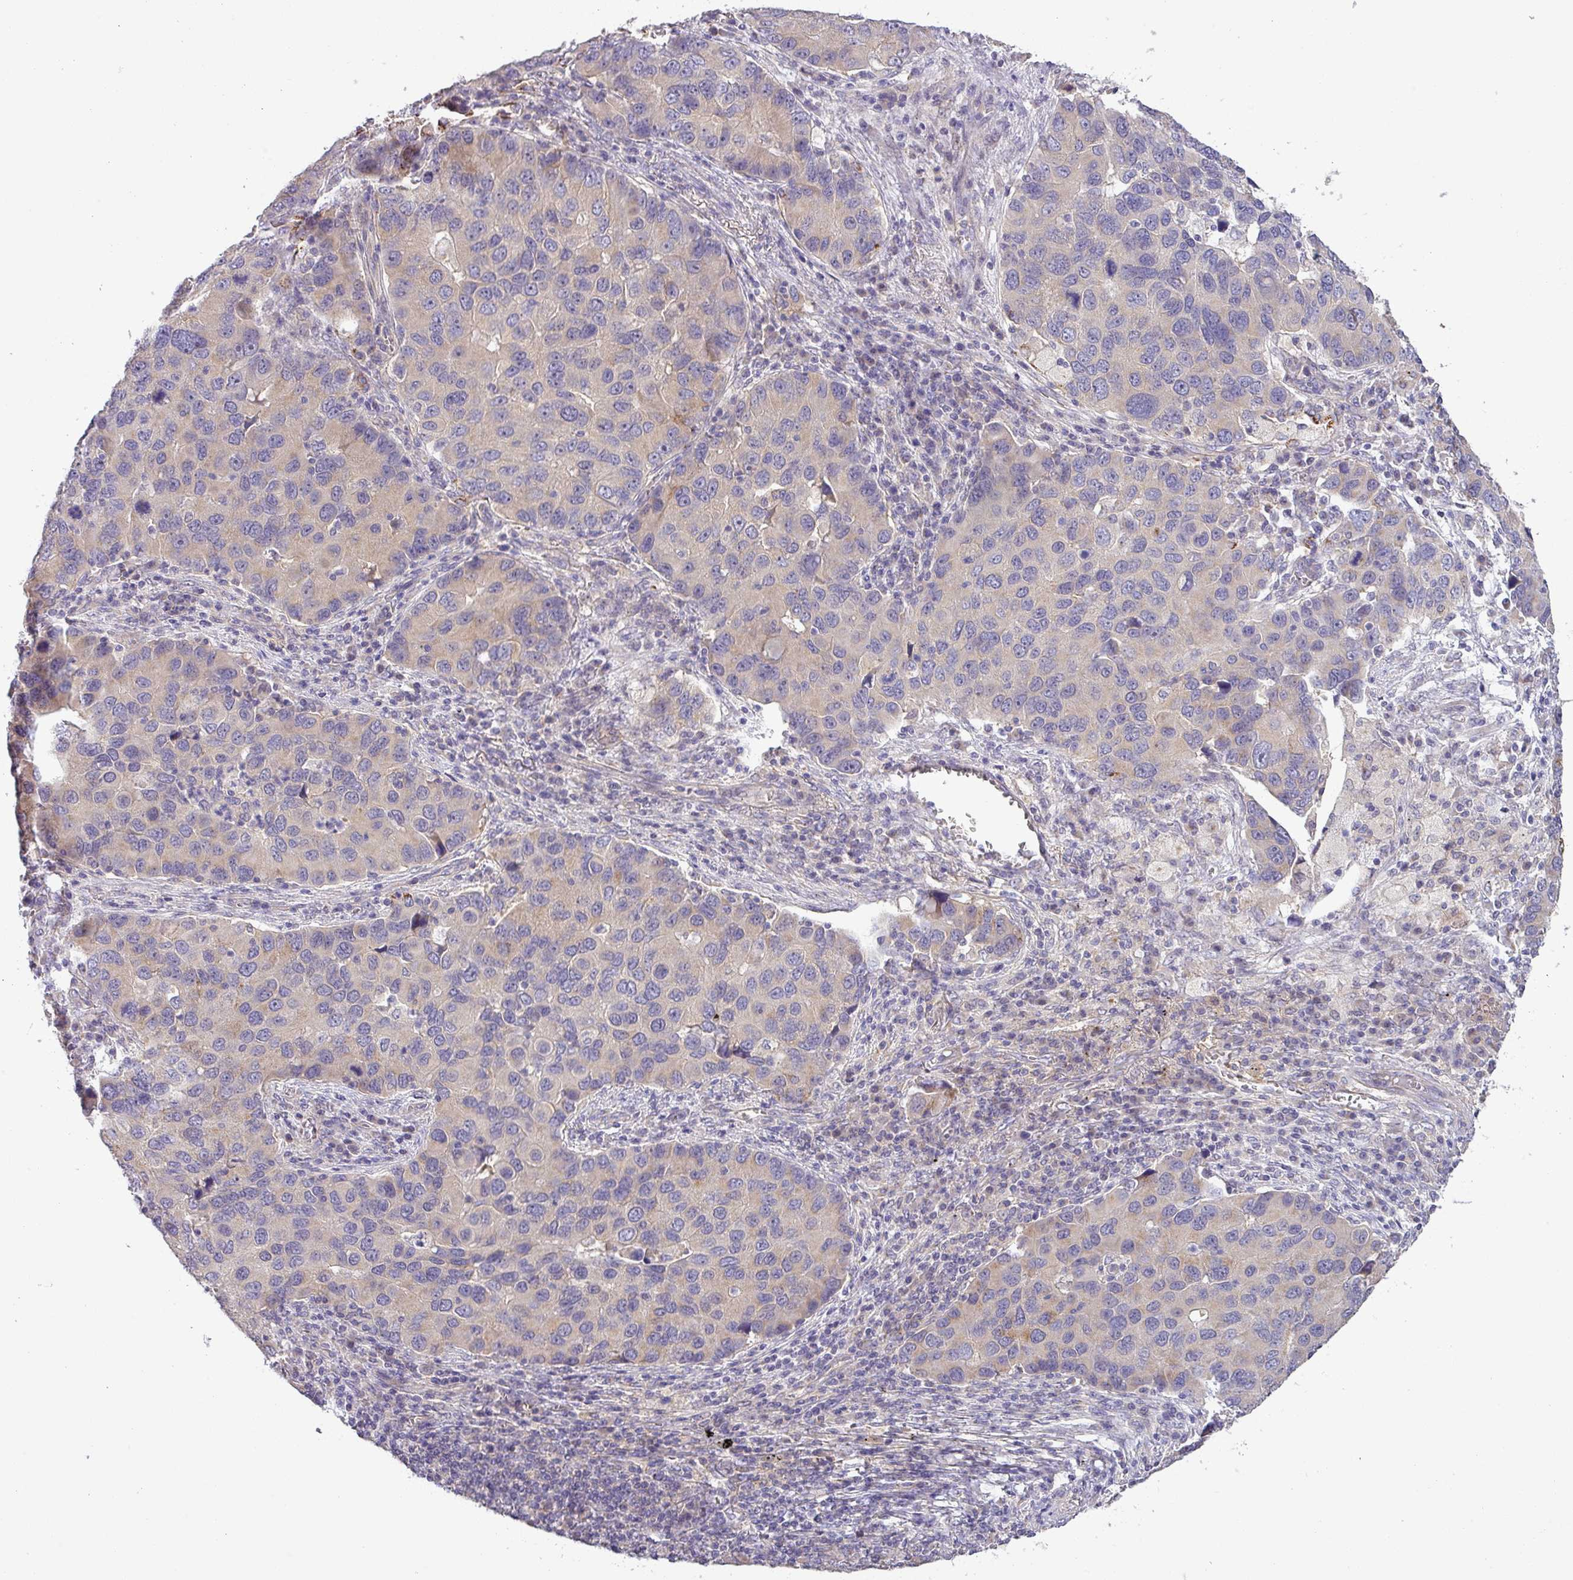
{"staining": {"intensity": "negative", "quantity": "none", "location": "none"}, "tissue": "lung cancer", "cell_type": "Tumor cells", "image_type": "cancer", "snomed": [{"axis": "morphology", "description": "Aneuploidy"}, {"axis": "morphology", "description": "Adenocarcinoma, NOS"}, {"axis": "topography", "description": "Lymph node"}, {"axis": "topography", "description": "Lung"}], "caption": "An immunohistochemistry (IHC) histopathology image of adenocarcinoma (lung) is shown. There is no staining in tumor cells of adenocarcinoma (lung).", "gene": "GALNT12", "patient": {"sex": "female", "age": 74}}